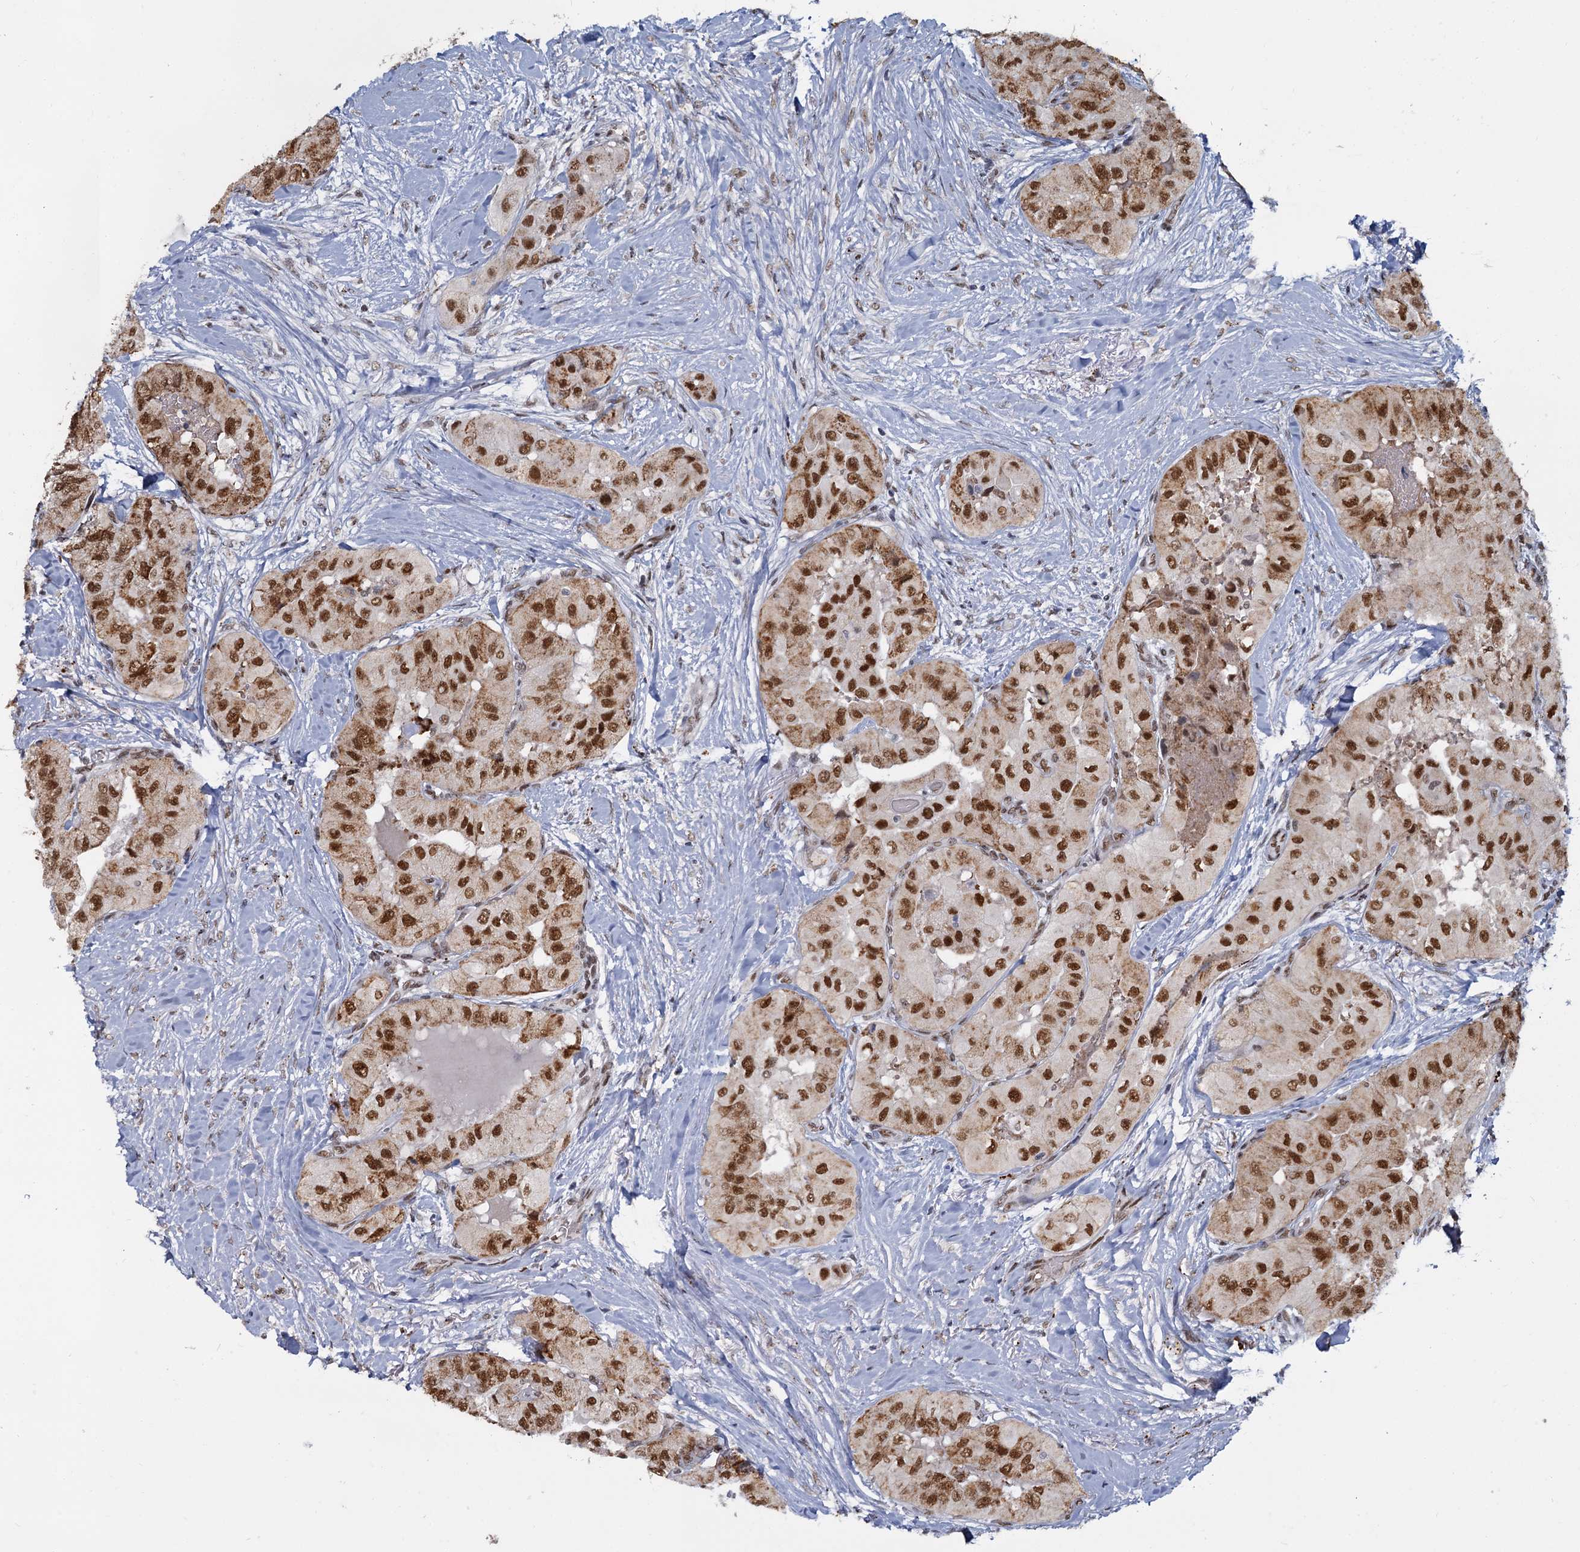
{"staining": {"intensity": "strong", "quantity": ">75%", "location": "nuclear"}, "tissue": "thyroid cancer", "cell_type": "Tumor cells", "image_type": "cancer", "snomed": [{"axis": "morphology", "description": "Papillary adenocarcinoma, NOS"}, {"axis": "topography", "description": "Thyroid gland"}], "caption": "Human papillary adenocarcinoma (thyroid) stained with a protein marker shows strong staining in tumor cells.", "gene": "RPRD1A", "patient": {"sex": "female", "age": 59}}